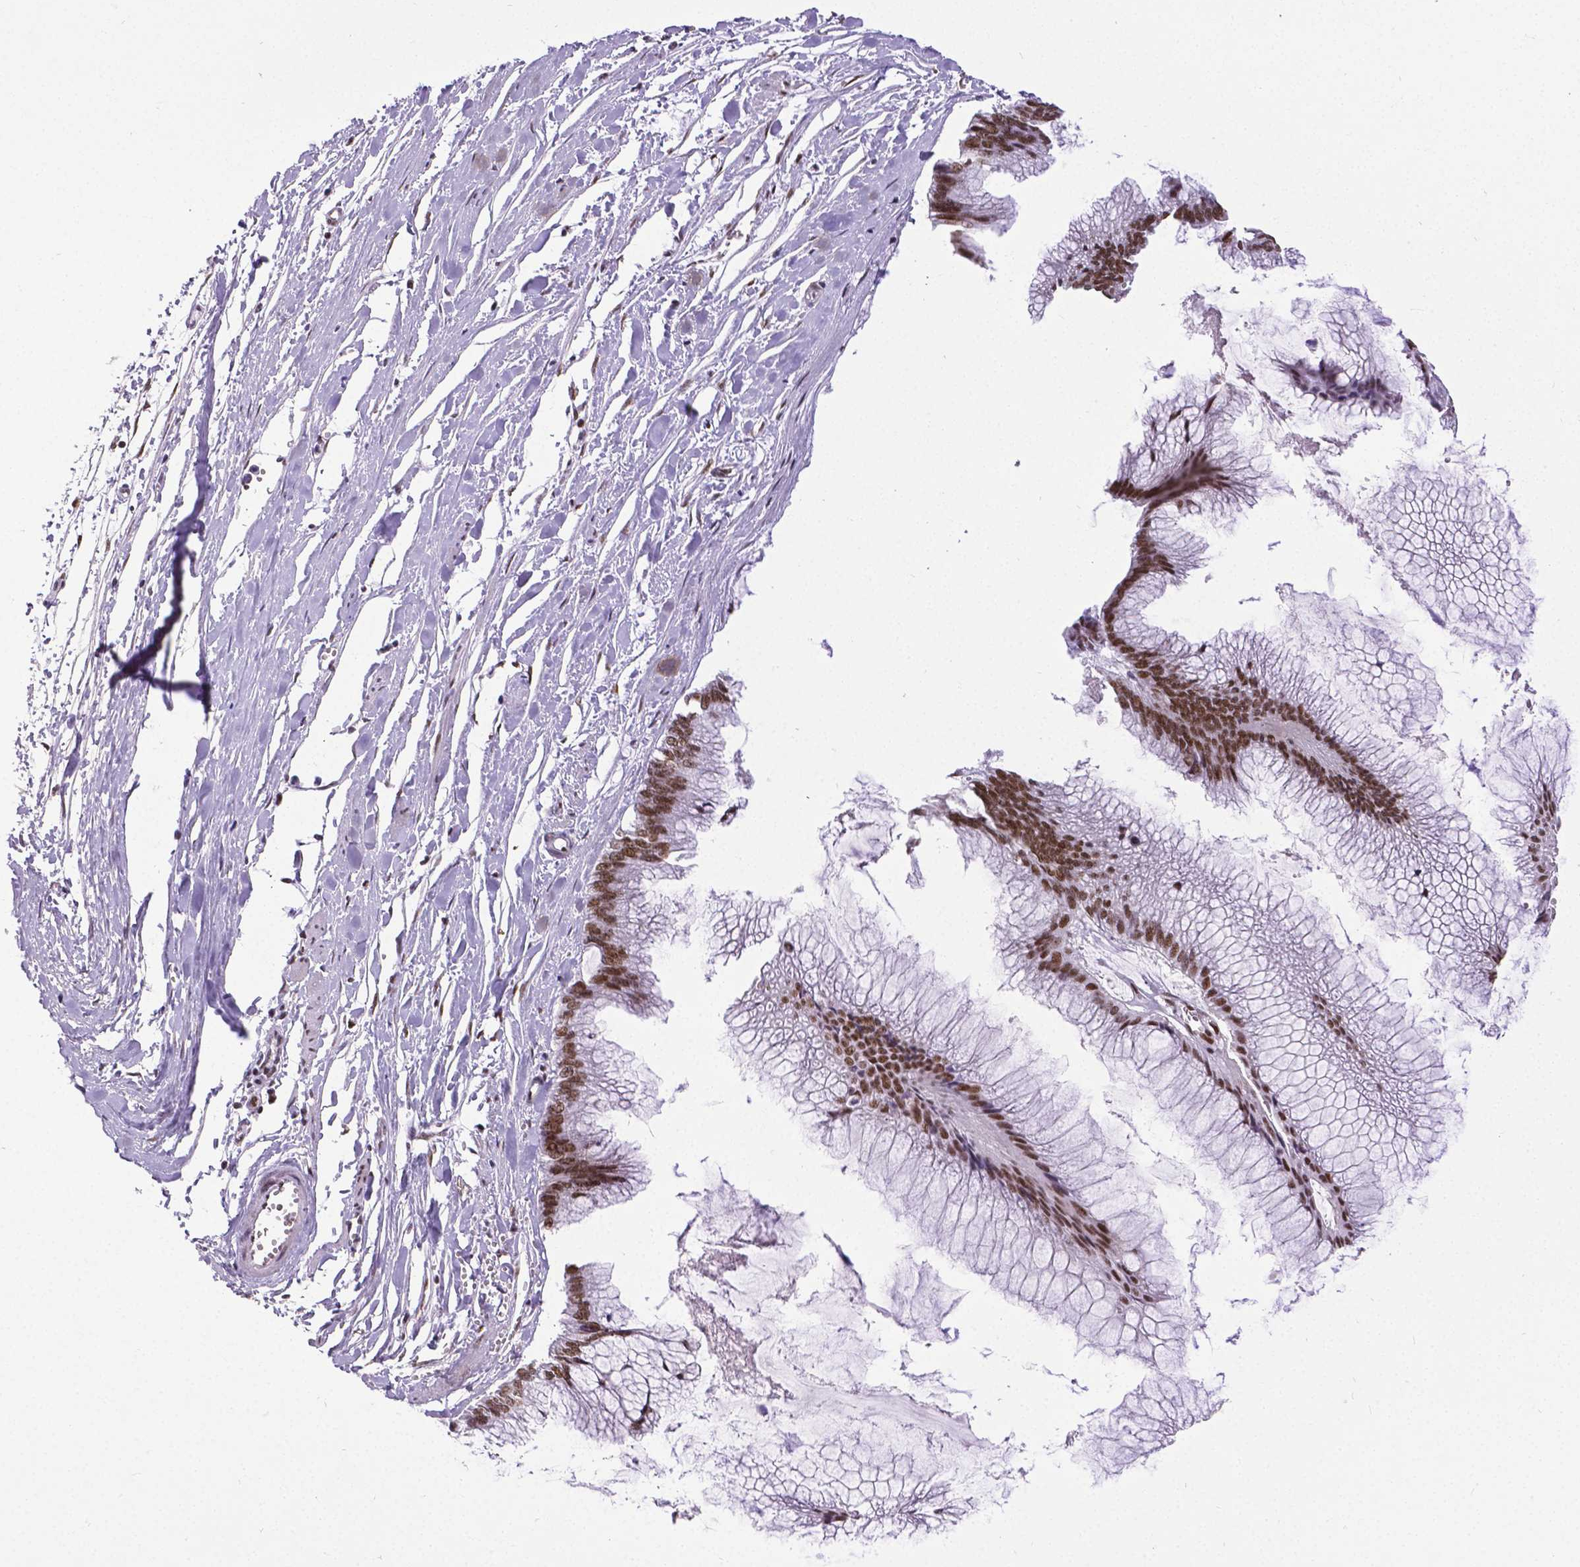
{"staining": {"intensity": "strong", "quantity": ">75%", "location": "nuclear"}, "tissue": "ovarian cancer", "cell_type": "Tumor cells", "image_type": "cancer", "snomed": [{"axis": "morphology", "description": "Cystadenocarcinoma, mucinous, NOS"}, {"axis": "topography", "description": "Ovary"}], "caption": "Protein expression analysis of mucinous cystadenocarcinoma (ovarian) displays strong nuclear expression in about >75% of tumor cells. The staining was performed using DAB to visualize the protein expression in brown, while the nuclei were stained in blue with hematoxylin (Magnification: 20x).", "gene": "REST", "patient": {"sex": "female", "age": 44}}